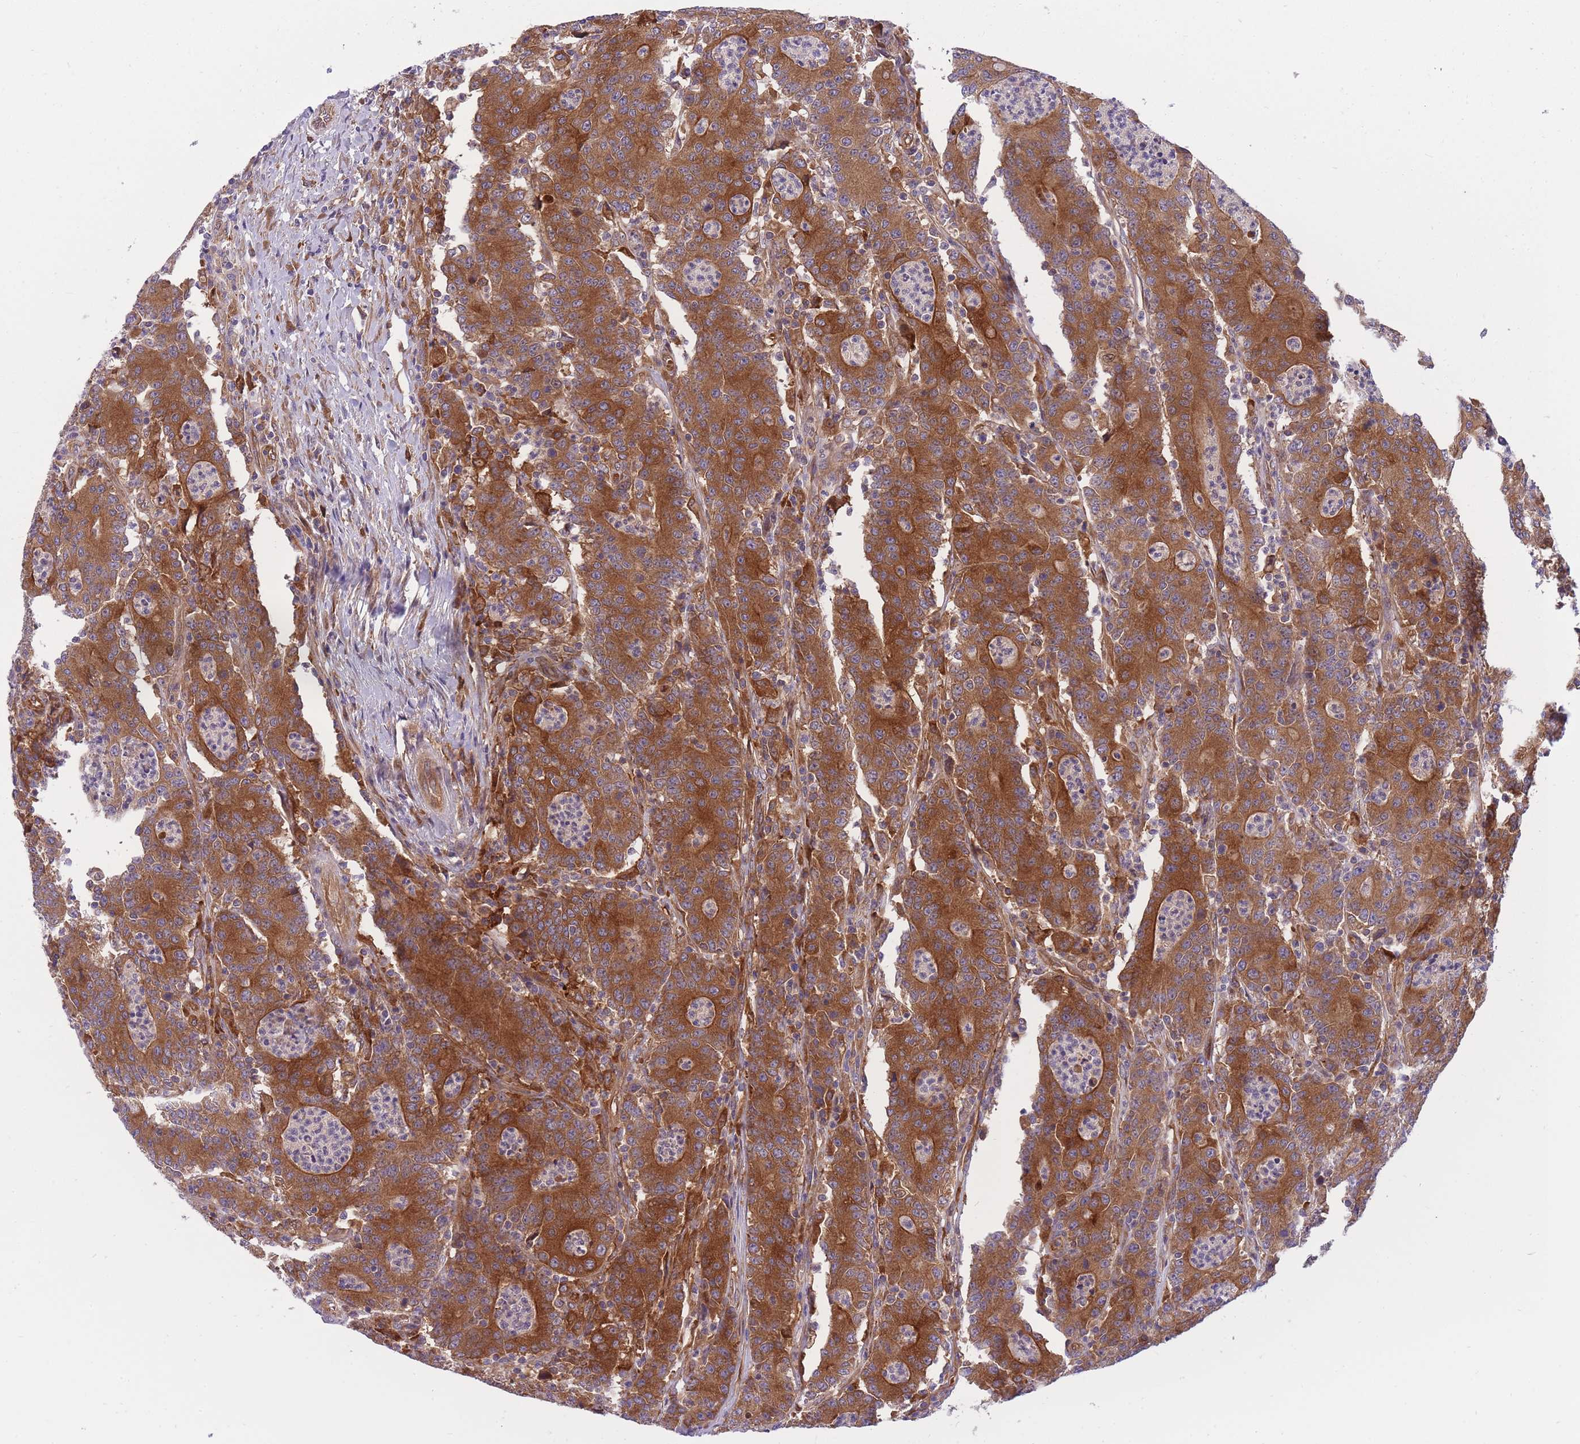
{"staining": {"intensity": "strong", "quantity": ">75%", "location": "cytoplasmic/membranous"}, "tissue": "colorectal cancer", "cell_type": "Tumor cells", "image_type": "cancer", "snomed": [{"axis": "morphology", "description": "Adenocarcinoma, NOS"}, {"axis": "topography", "description": "Colon"}], "caption": "Immunohistochemistry (IHC) (DAB (3,3'-diaminobenzidine)) staining of human colorectal cancer exhibits strong cytoplasmic/membranous protein staining in approximately >75% of tumor cells.", "gene": "CRYGN", "patient": {"sex": "male", "age": 83}}